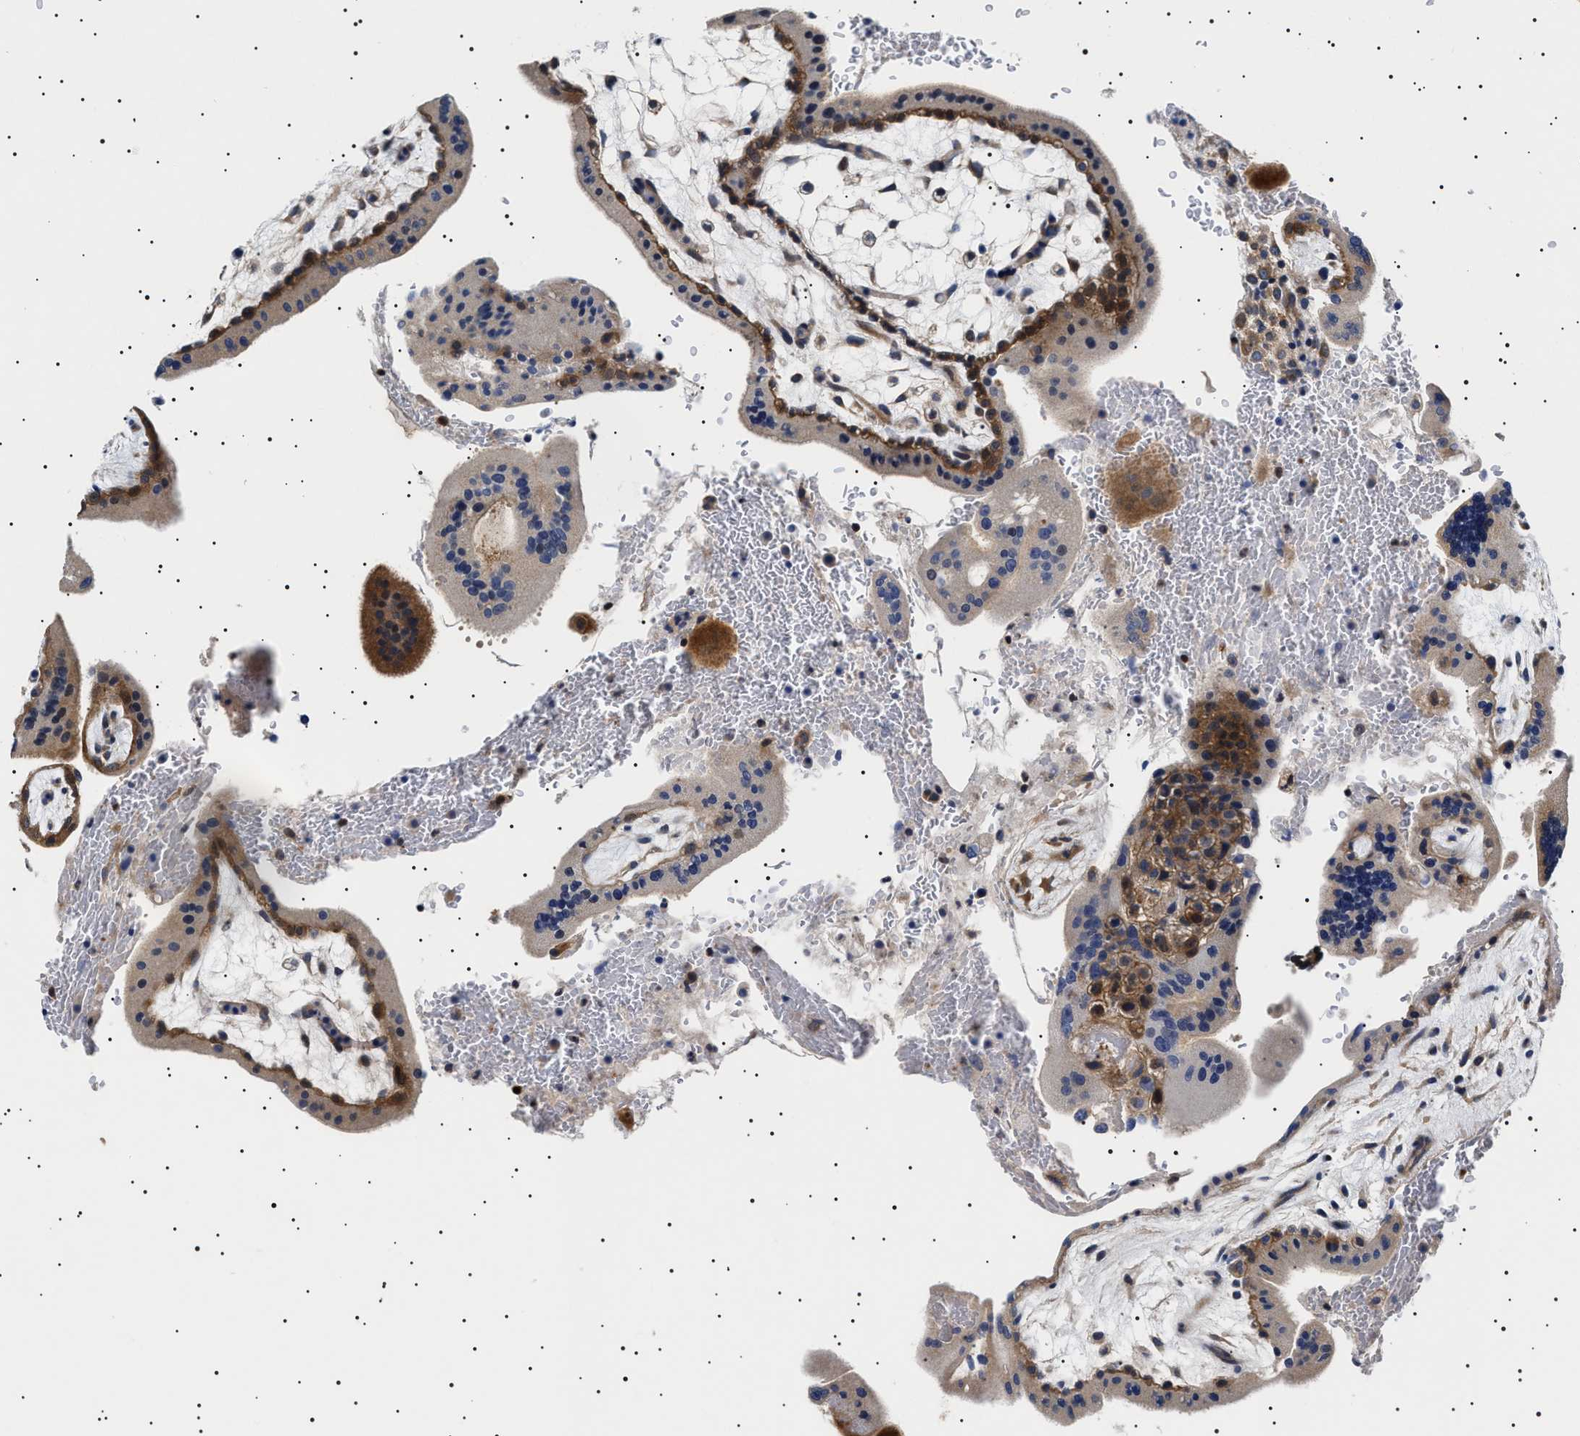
{"staining": {"intensity": "moderate", "quantity": "25%-75%", "location": "cytoplasmic/membranous"}, "tissue": "placenta", "cell_type": "Trophoblastic cells", "image_type": "normal", "snomed": [{"axis": "morphology", "description": "Normal tissue, NOS"}, {"axis": "topography", "description": "Placenta"}], "caption": "Brown immunohistochemical staining in unremarkable placenta exhibits moderate cytoplasmic/membranous staining in about 25%-75% of trophoblastic cells.", "gene": "SLC4A7", "patient": {"sex": "female", "age": 35}}